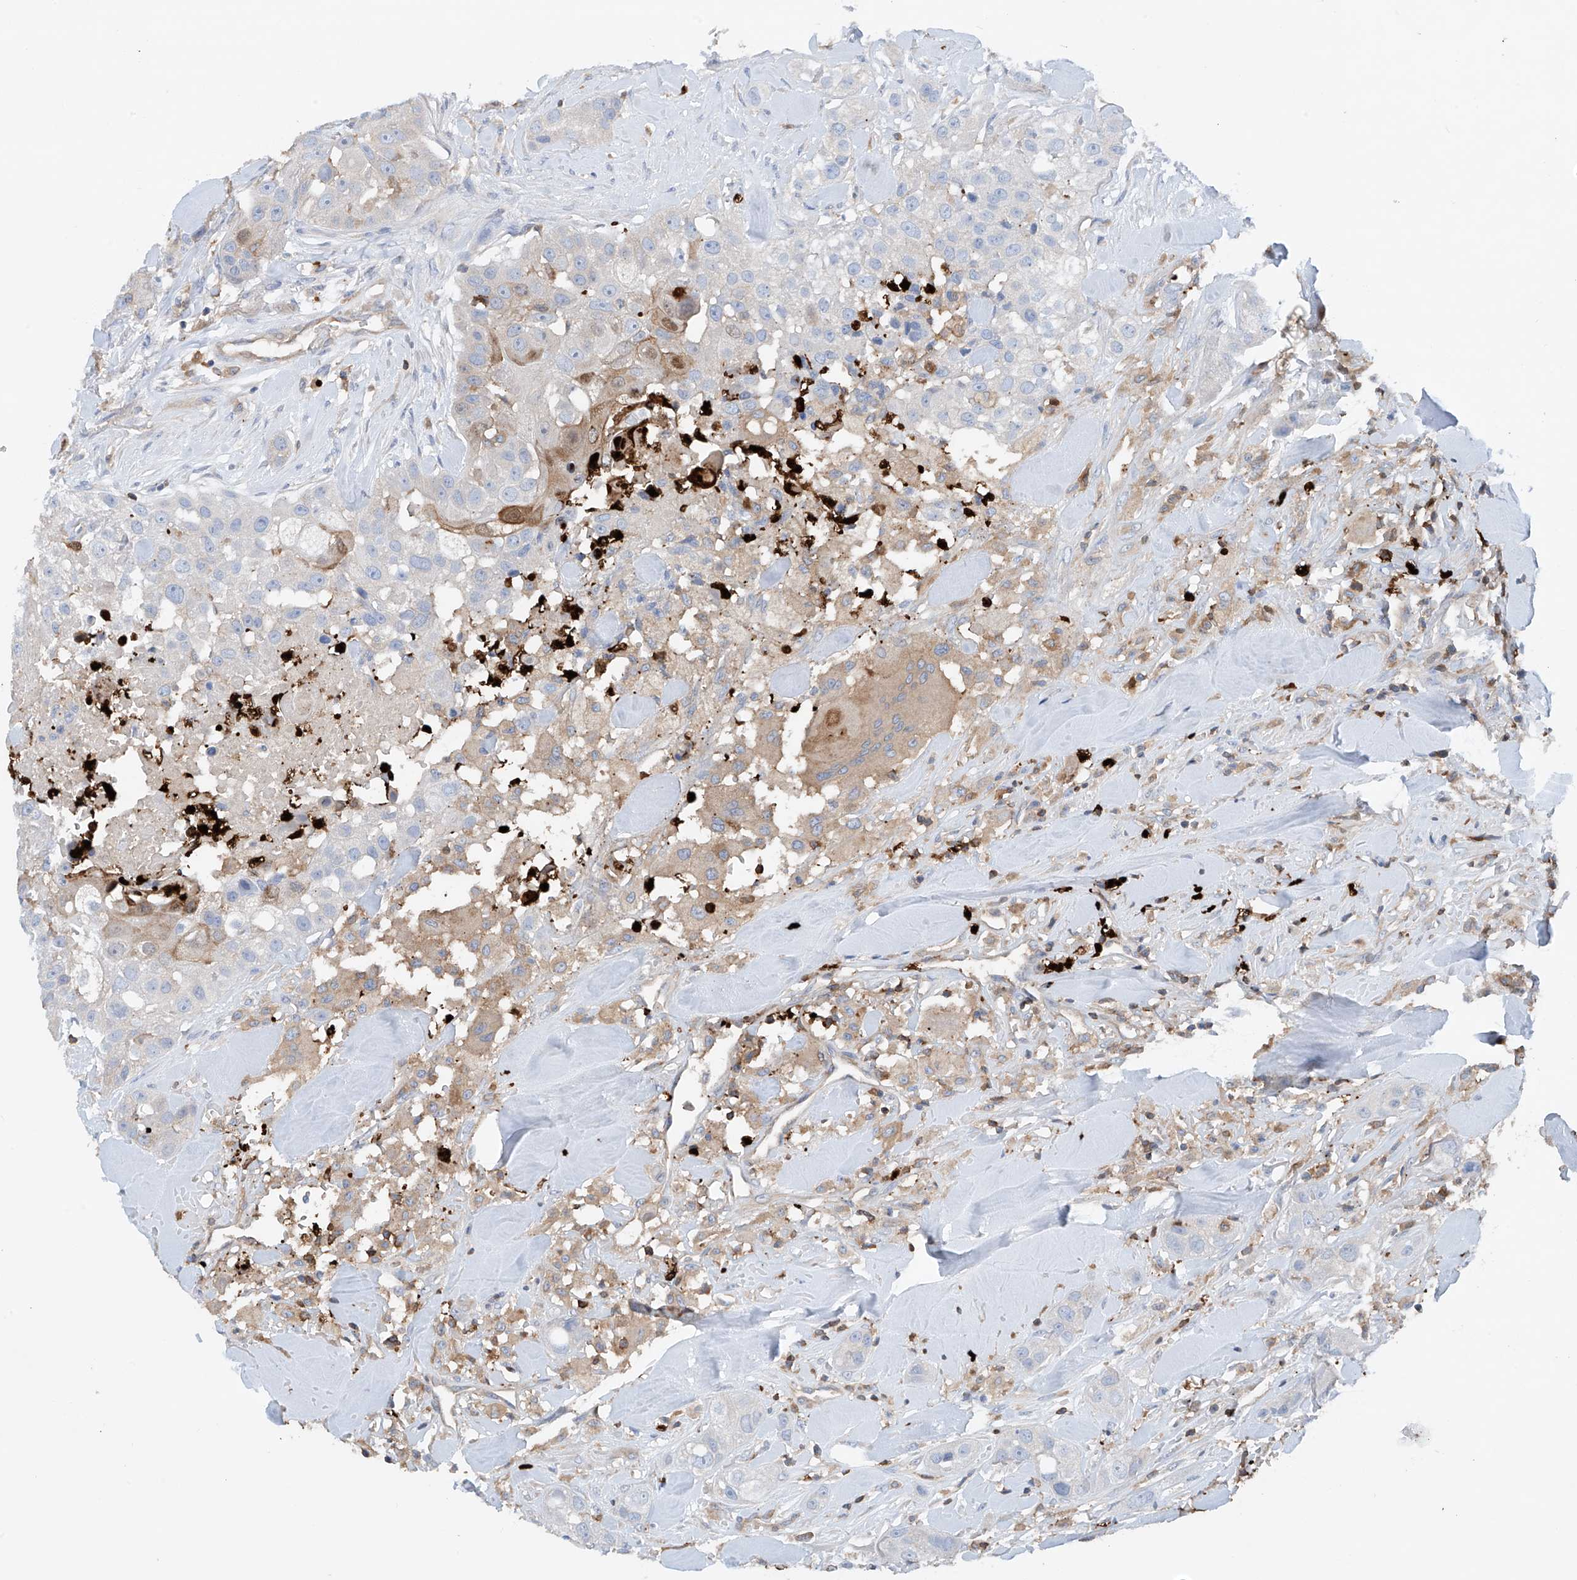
{"staining": {"intensity": "negative", "quantity": "none", "location": "none"}, "tissue": "head and neck cancer", "cell_type": "Tumor cells", "image_type": "cancer", "snomed": [{"axis": "morphology", "description": "Normal tissue, NOS"}, {"axis": "morphology", "description": "Squamous cell carcinoma, NOS"}, {"axis": "topography", "description": "Skeletal muscle"}, {"axis": "topography", "description": "Head-Neck"}], "caption": "Immunohistochemical staining of human head and neck cancer shows no significant staining in tumor cells.", "gene": "PHACTR2", "patient": {"sex": "male", "age": 51}}